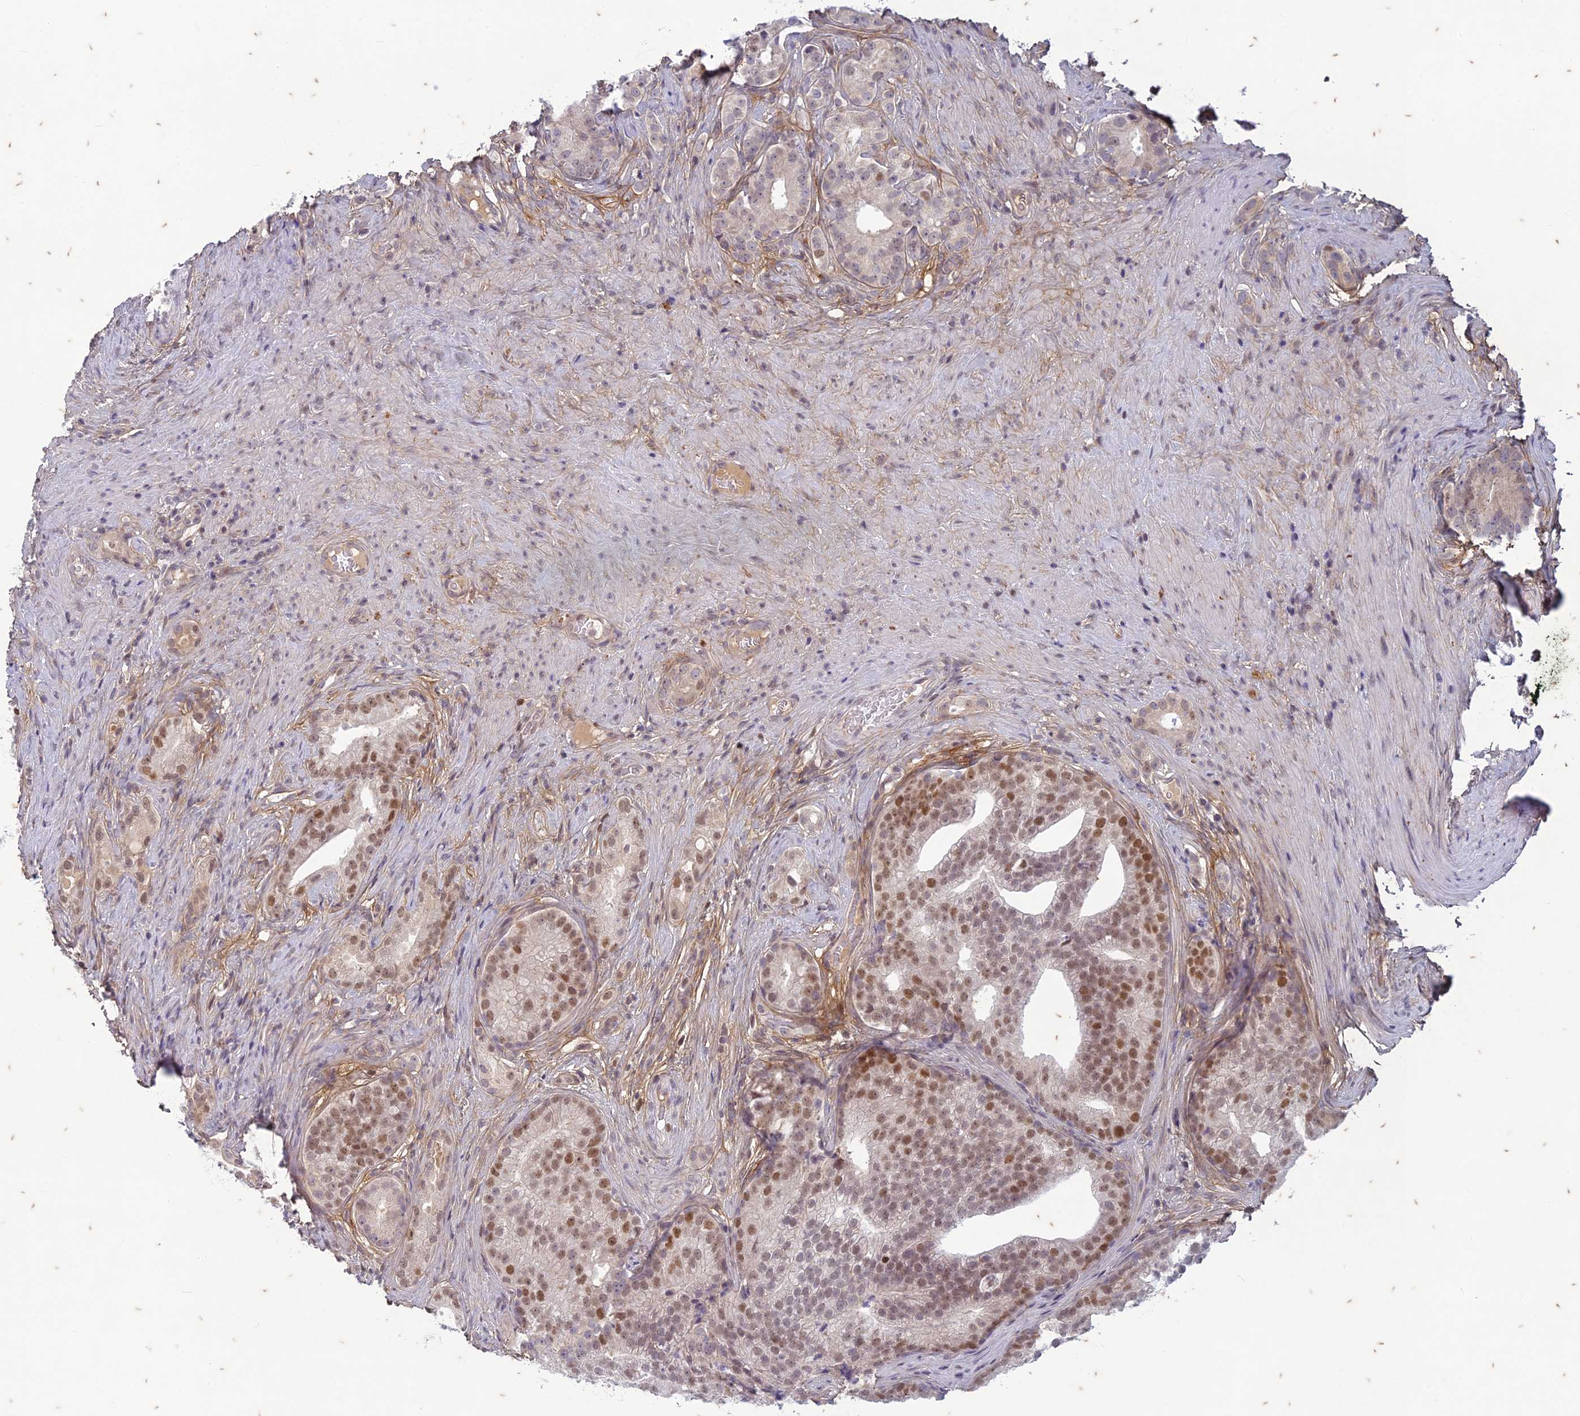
{"staining": {"intensity": "moderate", "quantity": ">75%", "location": "nuclear"}, "tissue": "prostate cancer", "cell_type": "Tumor cells", "image_type": "cancer", "snomed": [{"axis": "morphology", "description": "Adenocarcinoma, Low grade"}, {"axis": "topography", "description": "Prostate"}], "caption": "Protein expression analysis of human prostate low-grade adenocarcinoma reveals moderate nuclear positivity in approximately >75% of tumor cells. (IHC, brightfield microscopy, high magnification).", "gene": "PABPN1L", "patient": {"sex": "male", "age": 71}}